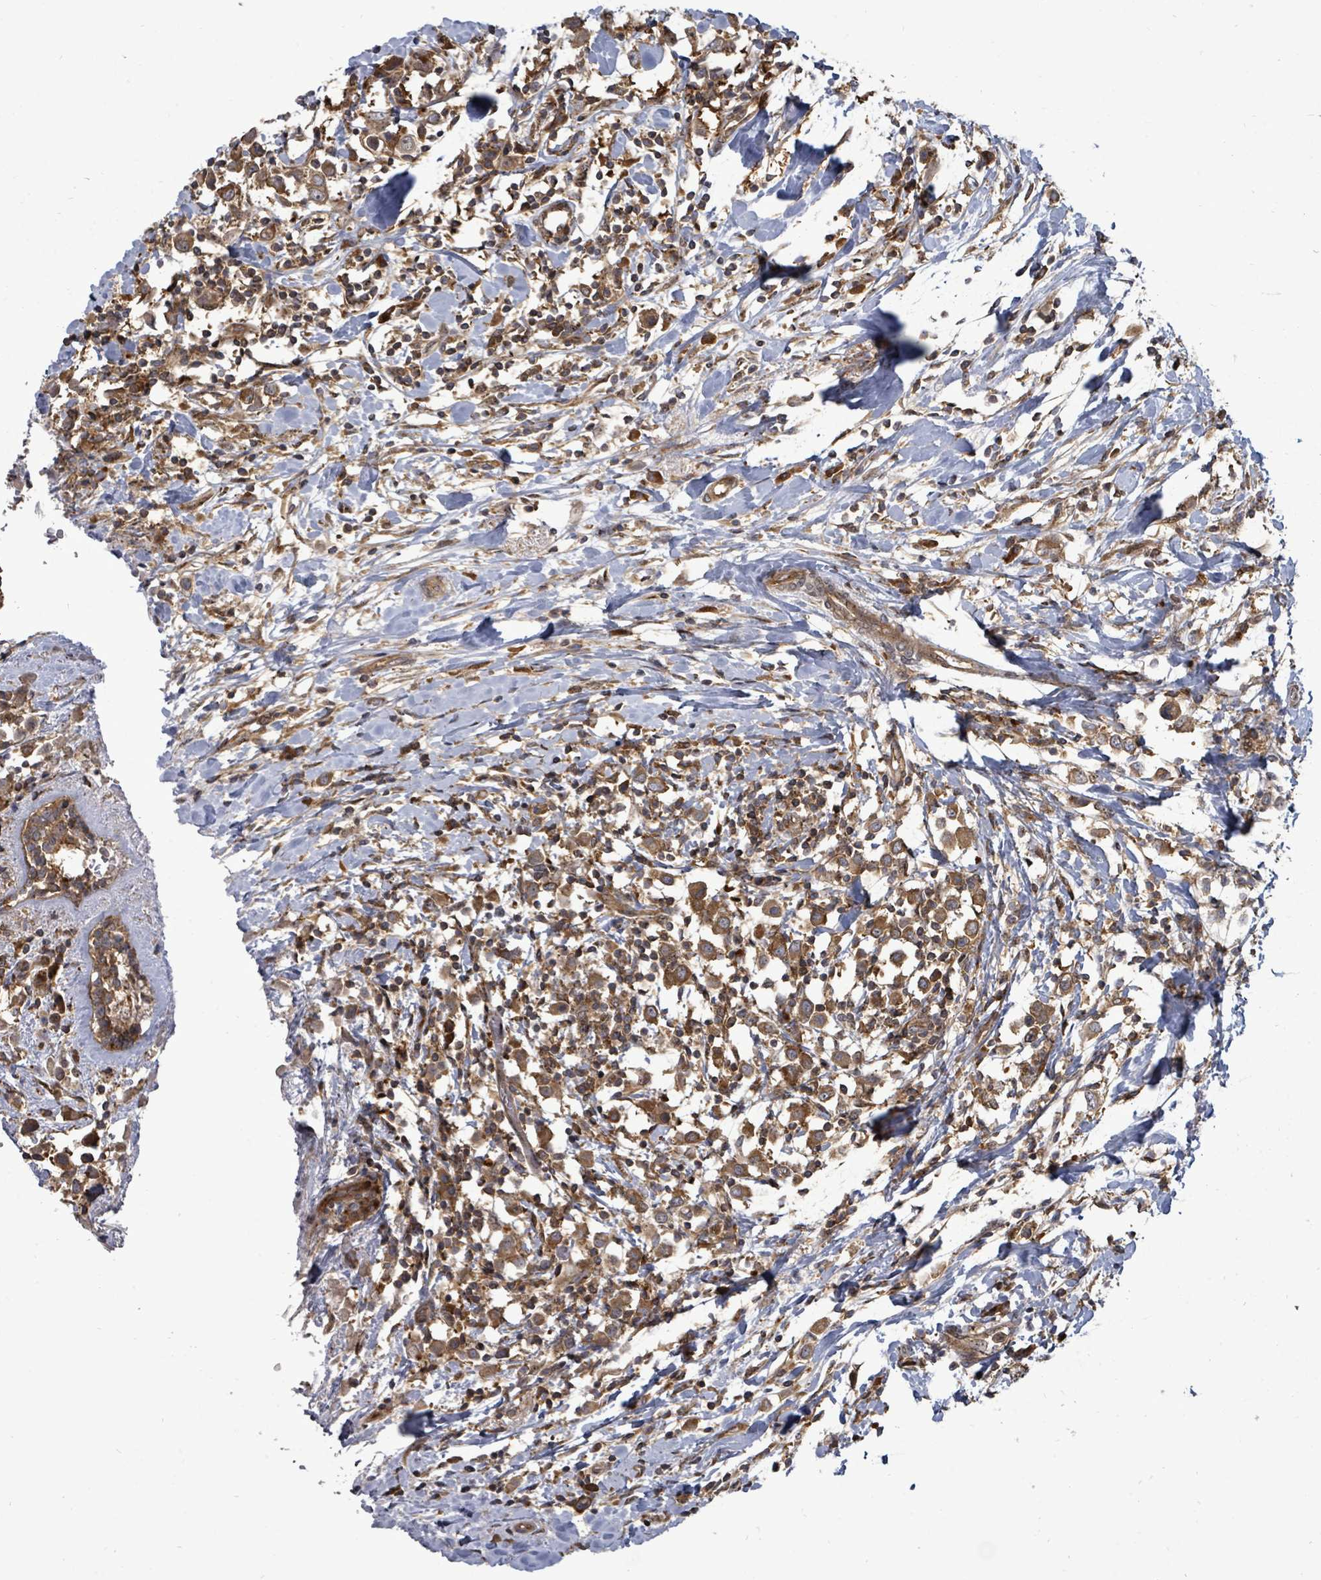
{"staining": {"intensity": "moderate", "quantity": ">75%", "location": "cytoplasmic/membranous"}, "tissue": "breast cancer", "cell_type": "Tumor cells", "image_type": "cancer", "snomed": [{"axis": "morphology", "description": "Duct carcinoma"}, {"axis": "topography", "description": "Breast"}], "caption": "Immunohistochemical staining of breast invasive ductal carcinoma exhibits medium levels of moderate cytoplasmic/membranous protein positivity in about >75% of tumor cells.", "gene": "EIF3C", "patient": {"sex": "female", "age": 61}}